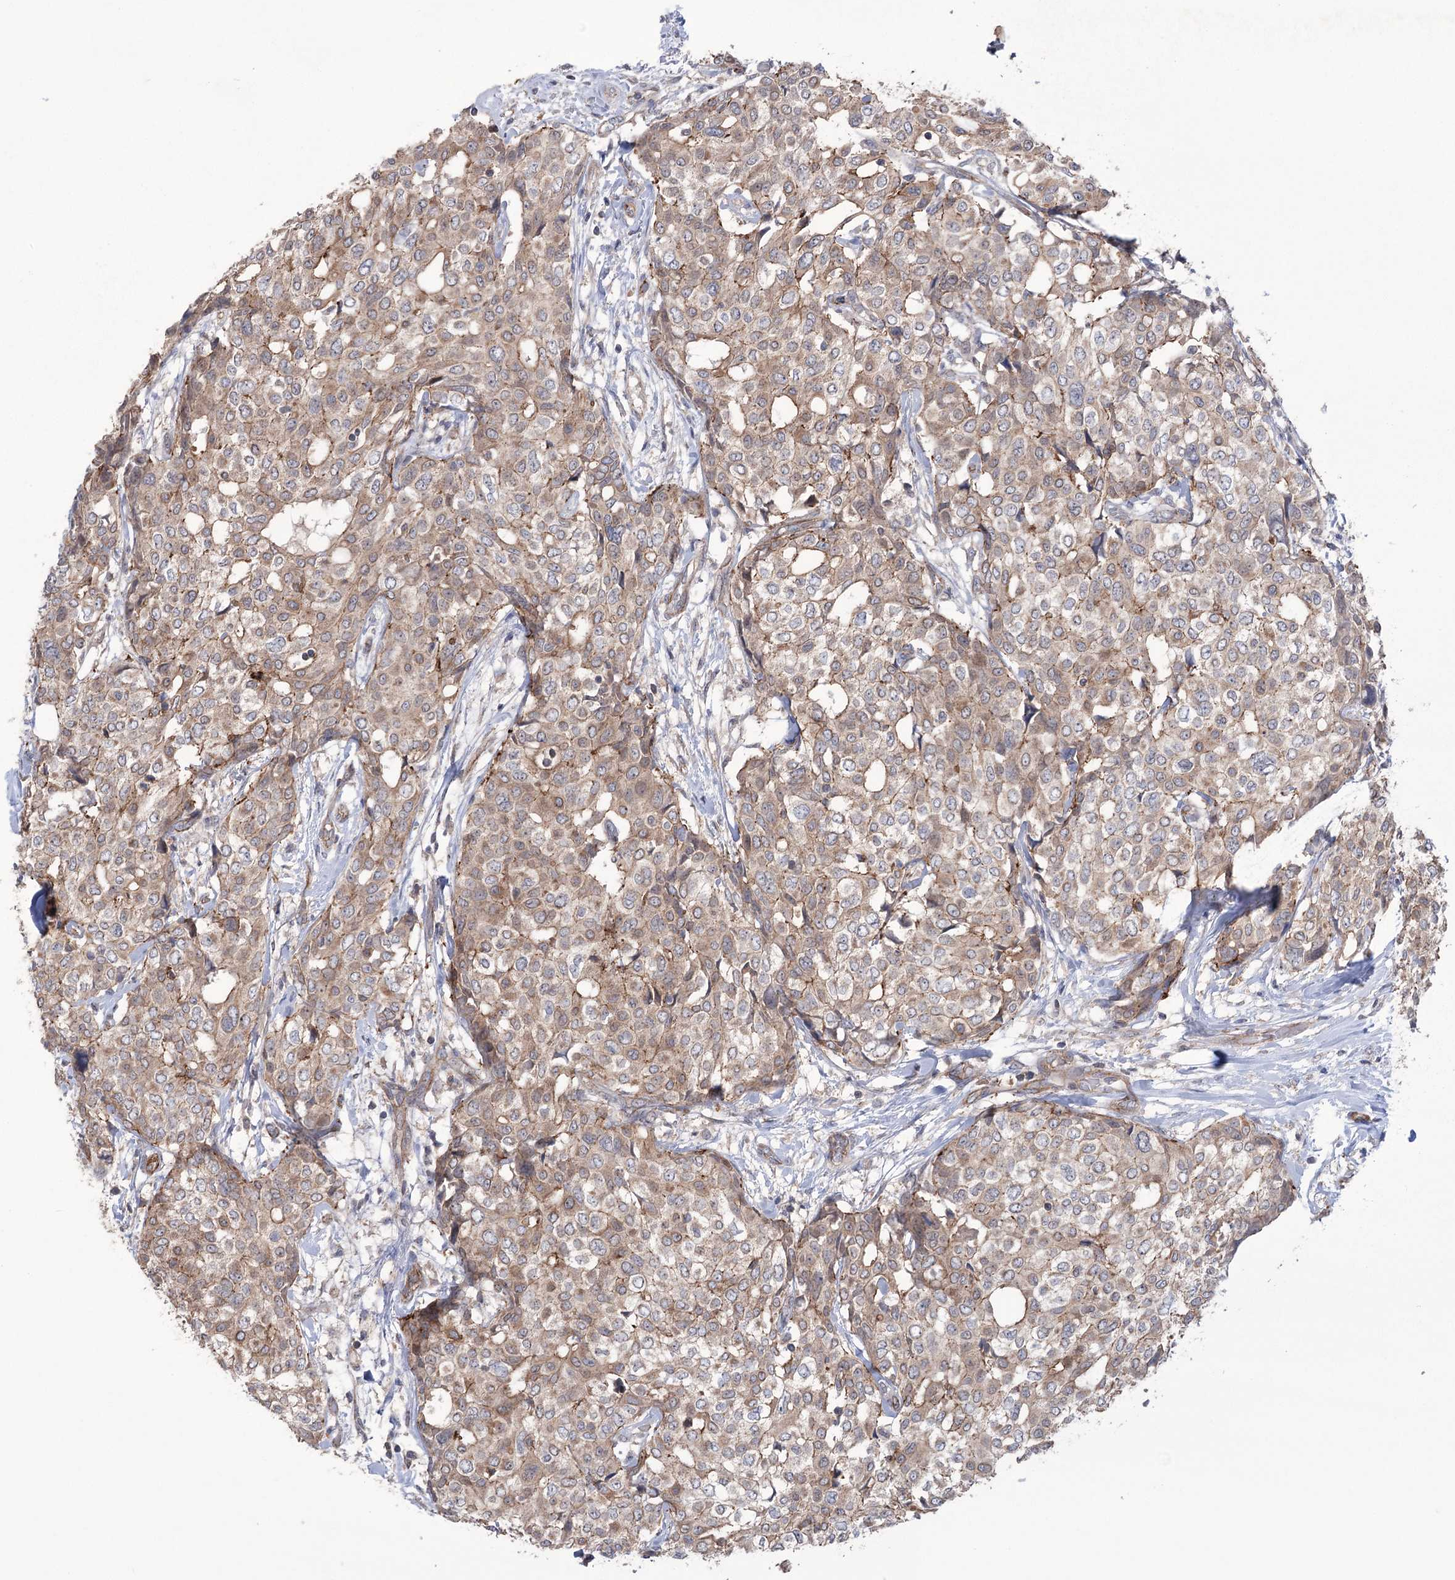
{"staining": {"intensity": "moderate", "quantity": ">75%", "location": "cytoplasmic/membranous"}, "tissue": "breast cancer", "cell_type": "Tumor cells", "image_type": "cancer", "snomed": [{"axis": "morphology", "description": "Lobular carcinoma"}, {"axis": "topography", "description": "Breast"}], "caption": "Breast cancer (lobular carcinoma) was stained to show a protein in brown. There is medium levels of moderate cytoplasmic/membranous positivity in approximately >75% of tumor cells.", "gene": "TRIM71", "patient": {"sex": "female", "age": 51}}